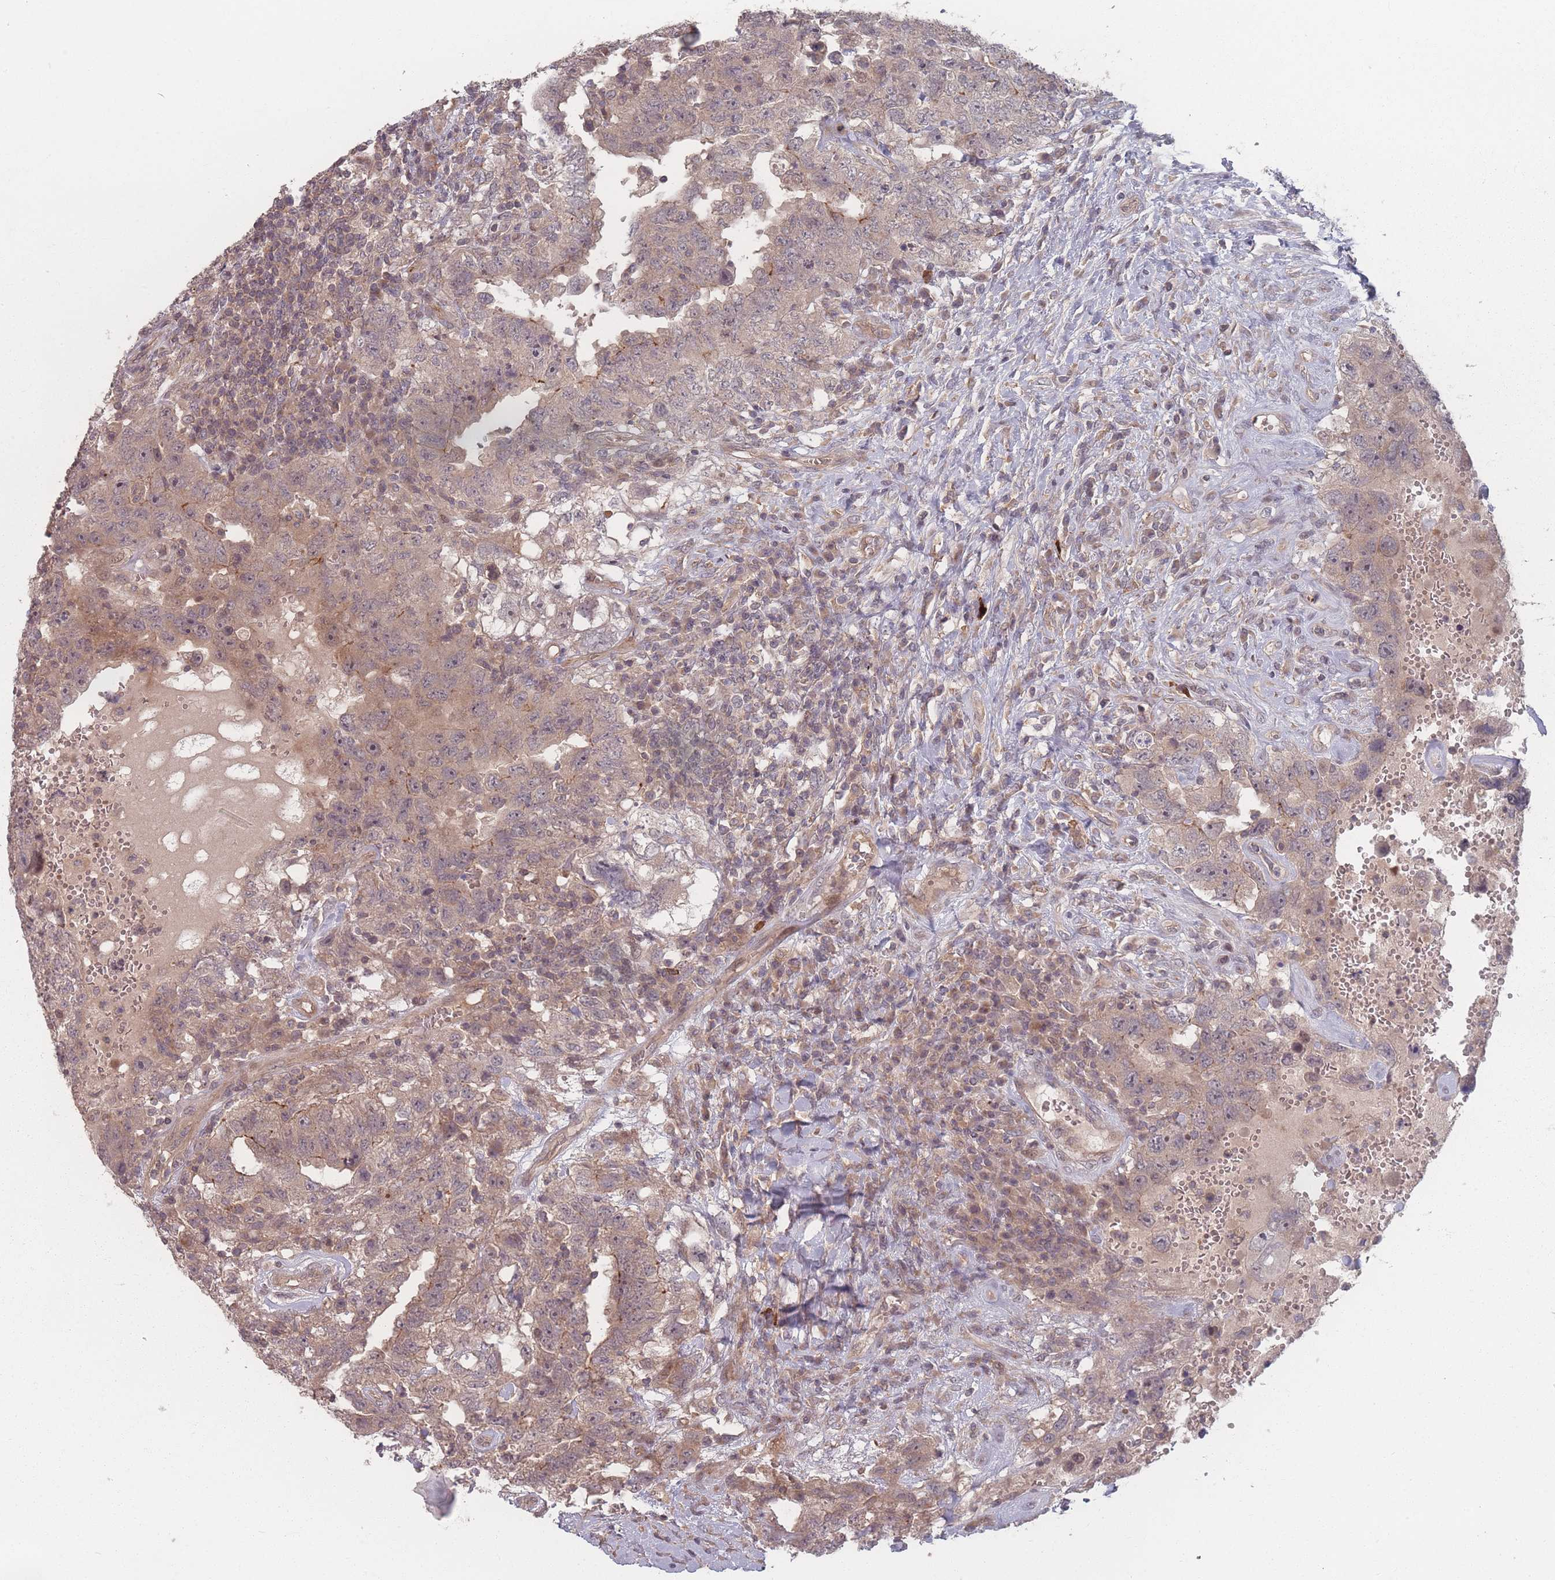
{"staining": {"intensity": "weak", "quantity": "25%-75%", "location": "cytoplasmic/membranous"}, "tissue": "testis cancer", "cell_type": "Tumor cells", "image_type": "cancer", "snomed": [{"axis": "morphology", "description": "Carcinoma, Embryonal, NOS"}, {"axis": "topography", "description": "Testis"}], "caption": "Immunohistochemistry (IHC) of human testis embryonal carcinoma displays low levels of weak cytoplasmic/membranous expression in about 25%-75% of tumor cells.", "gene": "HAGH", "patient": {"sex": "male", "age": 26}}